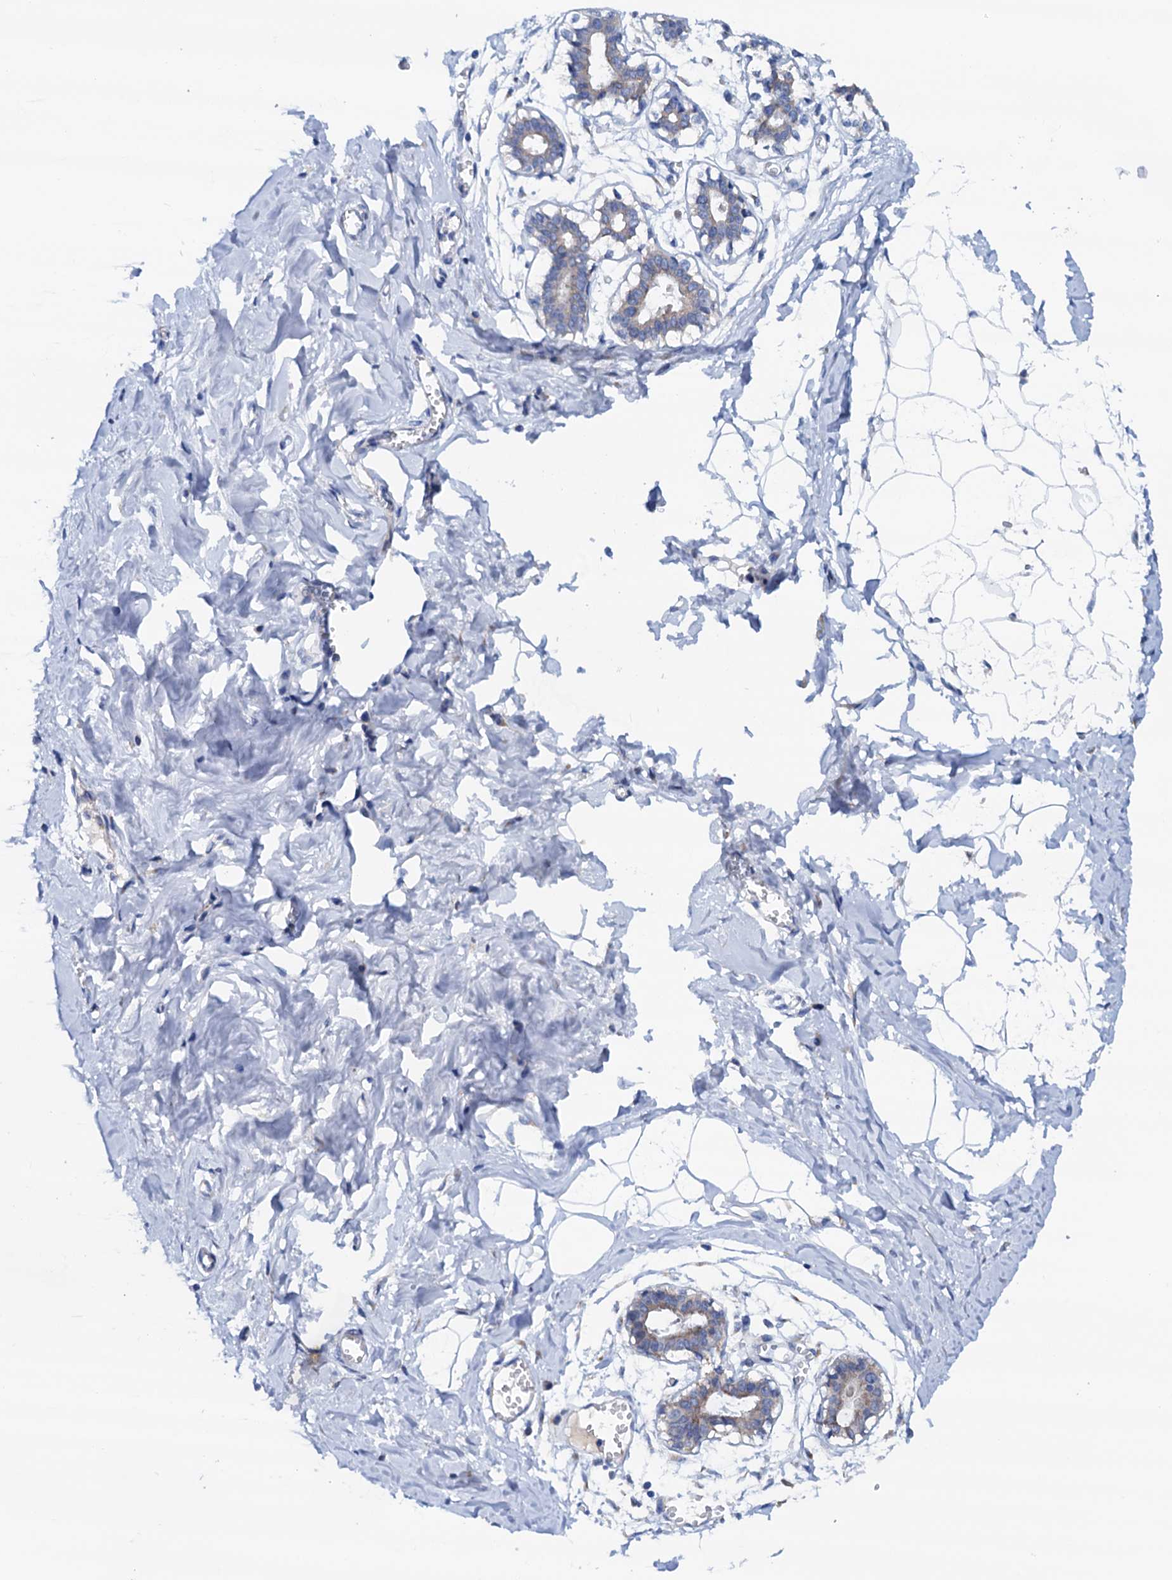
{"staining": {"intensity": "negative", "quantity": "none", "location": "none"}, "tissue": "breast", "cell_type": "Adipocytes", "image_type": "normal", "snomed": [{"axis": "morphology", "description": "Normal tissue, NOS"}, {"axis": "topography", "description": "Breast"}], "caption": "Immunohistochemistry (IHC) photomicrograph of benign breast stained for a protein (brown), which displays no expression in adipocytes.", "gene": "RASSF9", "patient": {"sex": "female", "age": 27}}